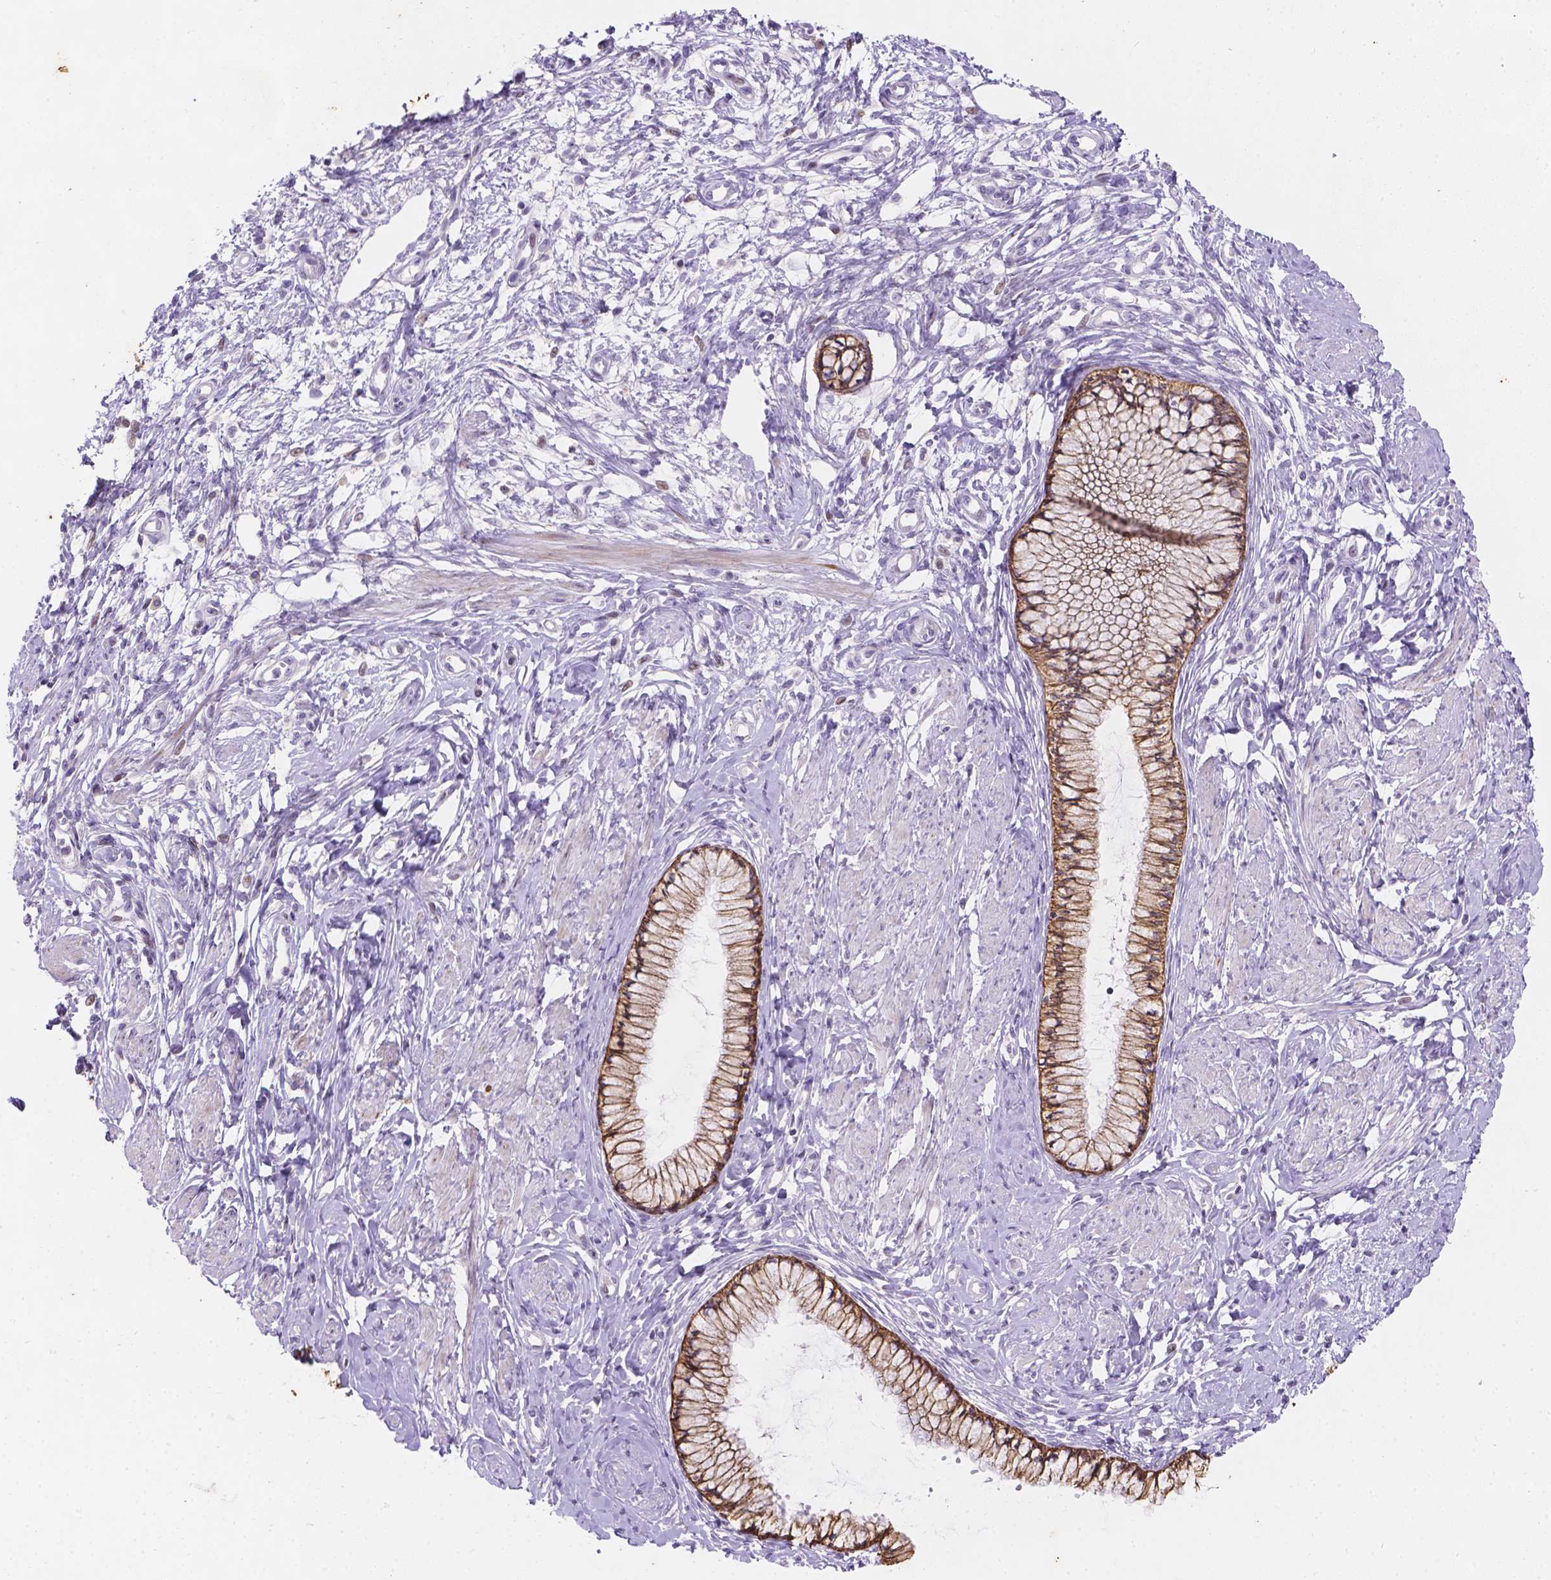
{"staining": {"intensity": "strong", "quantity": ">75%", "location": "cytoplasmic/membranous"}, "tissue": "cervix", "cell_type": "Glandular cells", "image_type": "normal", "snomed": [{"axis": "morphology", "description": "Normal tissue, NOS"}, {"axis": "topography", "description": "Cervix"}], "caption": "Protein analysis of normal cervix demonstrates strong cytoplasmic/membranous positivity in about >75% of glandular cells.", "gene": "DMWD", "patient": {"sex": "female", "age": 37}}